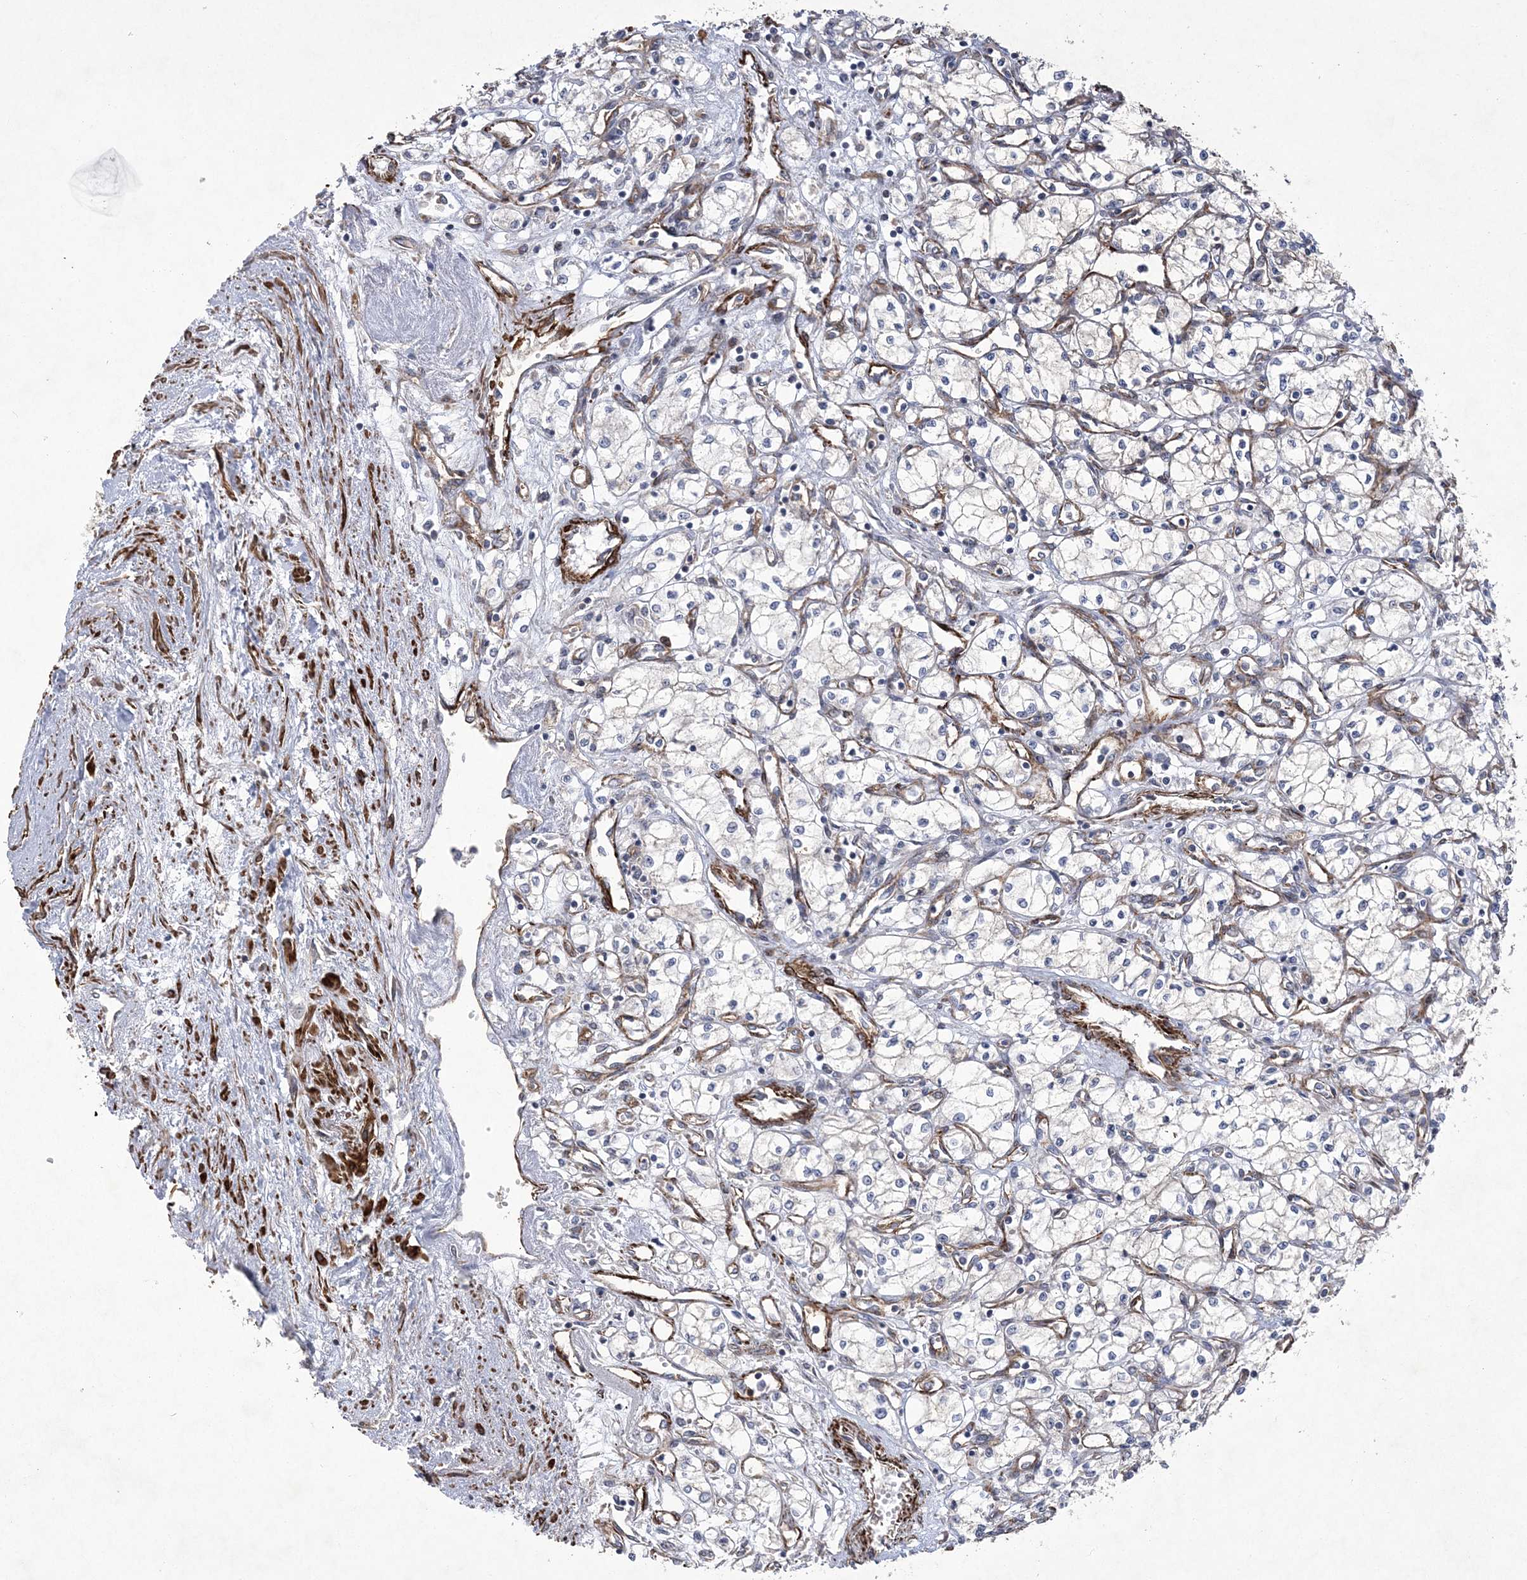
{"staining": {"intensity": "negative", "quantity": "none", "location": "none"}, "tissue": "renal cancer", "cell_type": "Tumor cells", "image_type": "cancer", "snomed": [{"axis": "morphology", "description": "Adenocarcinoma, NOS"}, {"axis": "topography", "description": "Kidney"}], "caption": "Immunohistochemistry of human renal cancer reveals no staining in tumor cells. (IHC, brightfield microscopy, high magnification).", "gene": "ARSJ", "patient": {"sex": "male", "age": 59}}